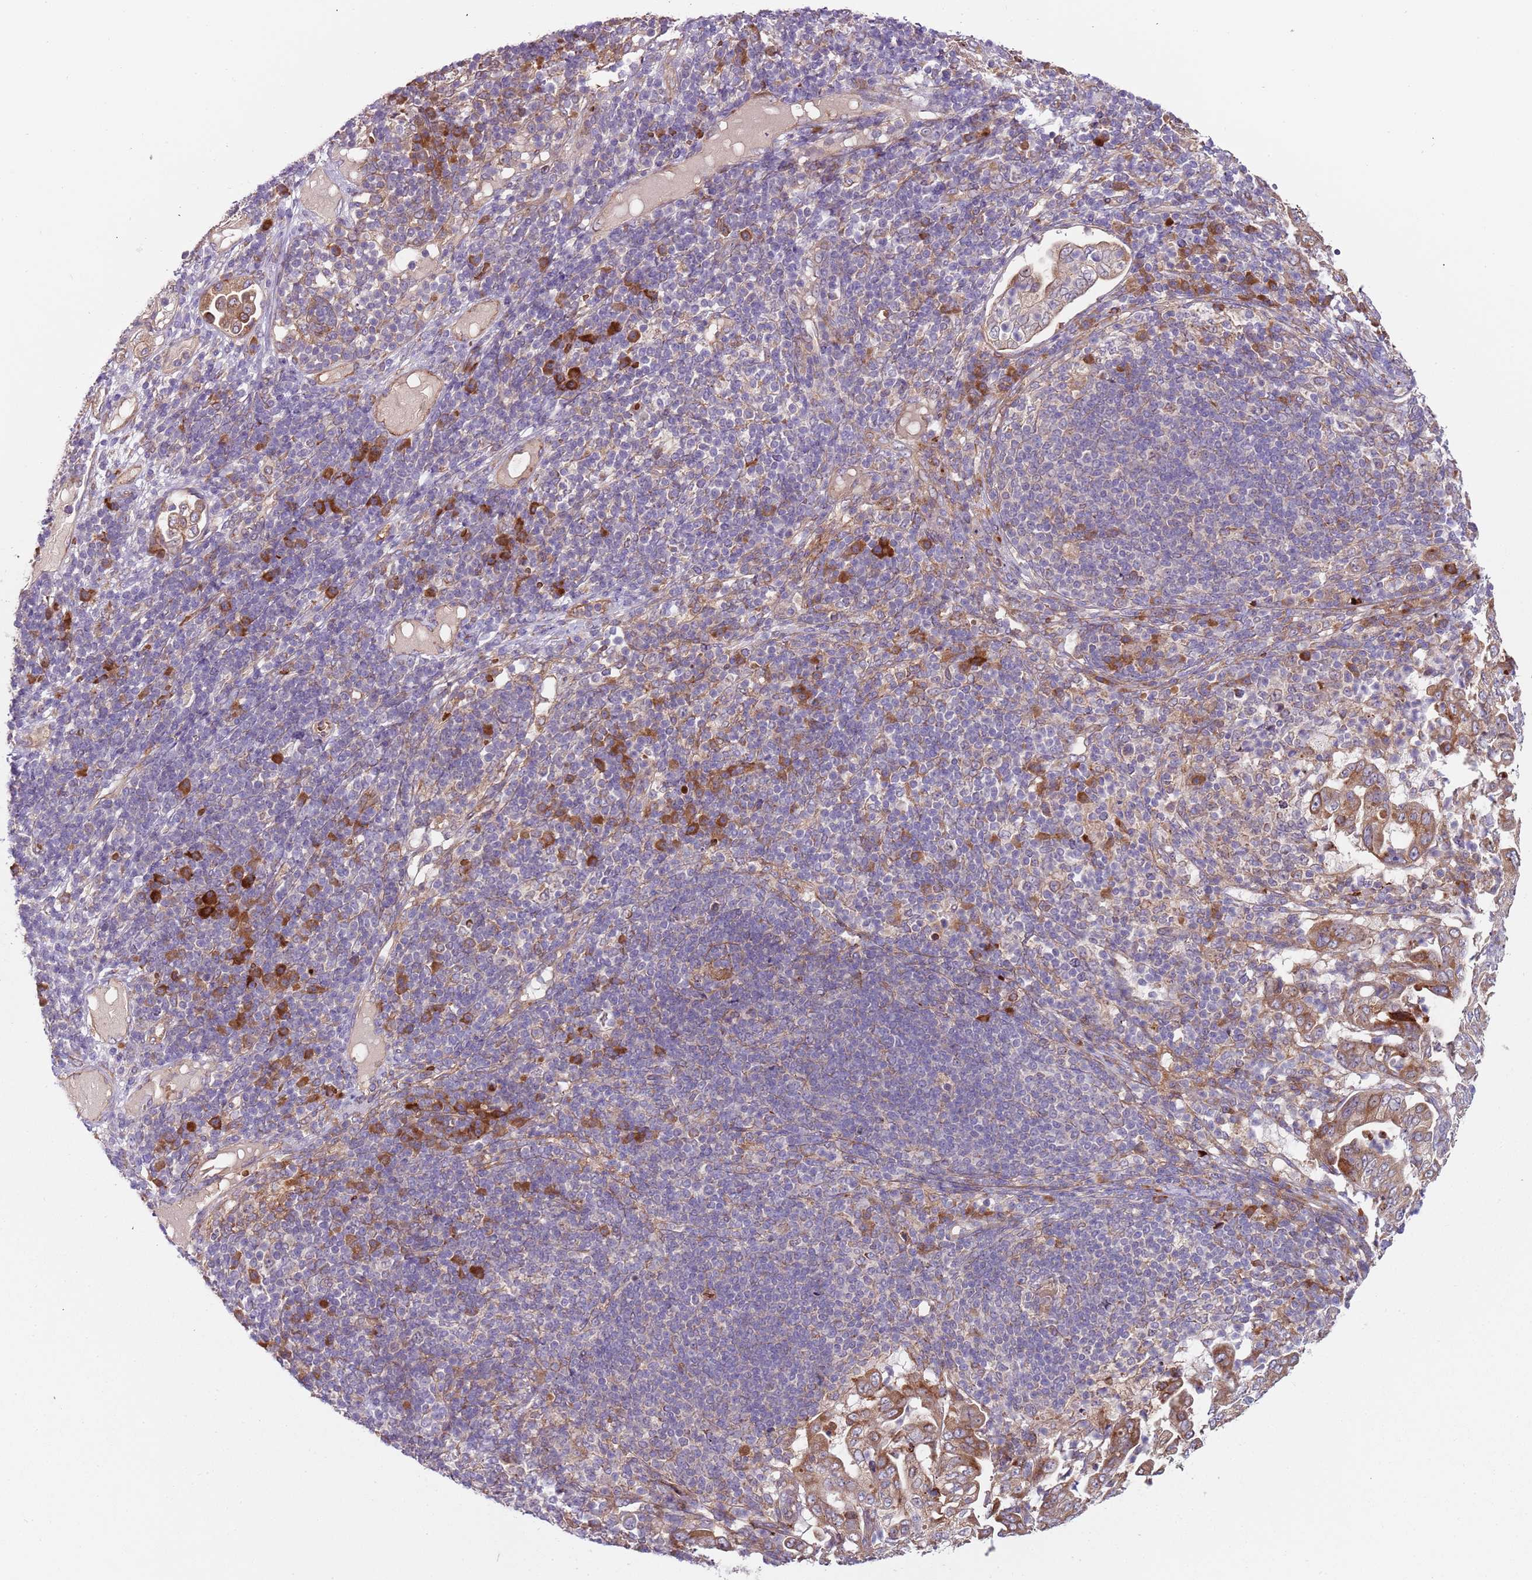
{"staining": {"intensity": "moderate", "quantity": ">75%", "location": "cytoplasmic/membranous"}, "tissue": "pancreatic cancer", "cell_type": "Tumor cells", "image_type": "cancer", "snomed": [{"axis": "morphology", "description": "Normal tissue, NOS"}, {"axis": "morphology", "description": "Adenocarcinoma, NOS"}, {"axis": "topography", "description": "Lymph node"}, {"axis": "topography", "description": "Pancreas"}], "caption": "Pancreatic cancer (adenocarcinoma) was stained to show a protein in brown. There is medium levels of moderate cytoplasmic/membranous positivity in about >75% of tumor cells. The staining was performed using DAB to visualize the protein expression in brown, while the nuclei were stained in blue with hematoxylin (Magnification: 20x).", "gene": "VWCE", "patient": {"sex": "female", "age": 67}}